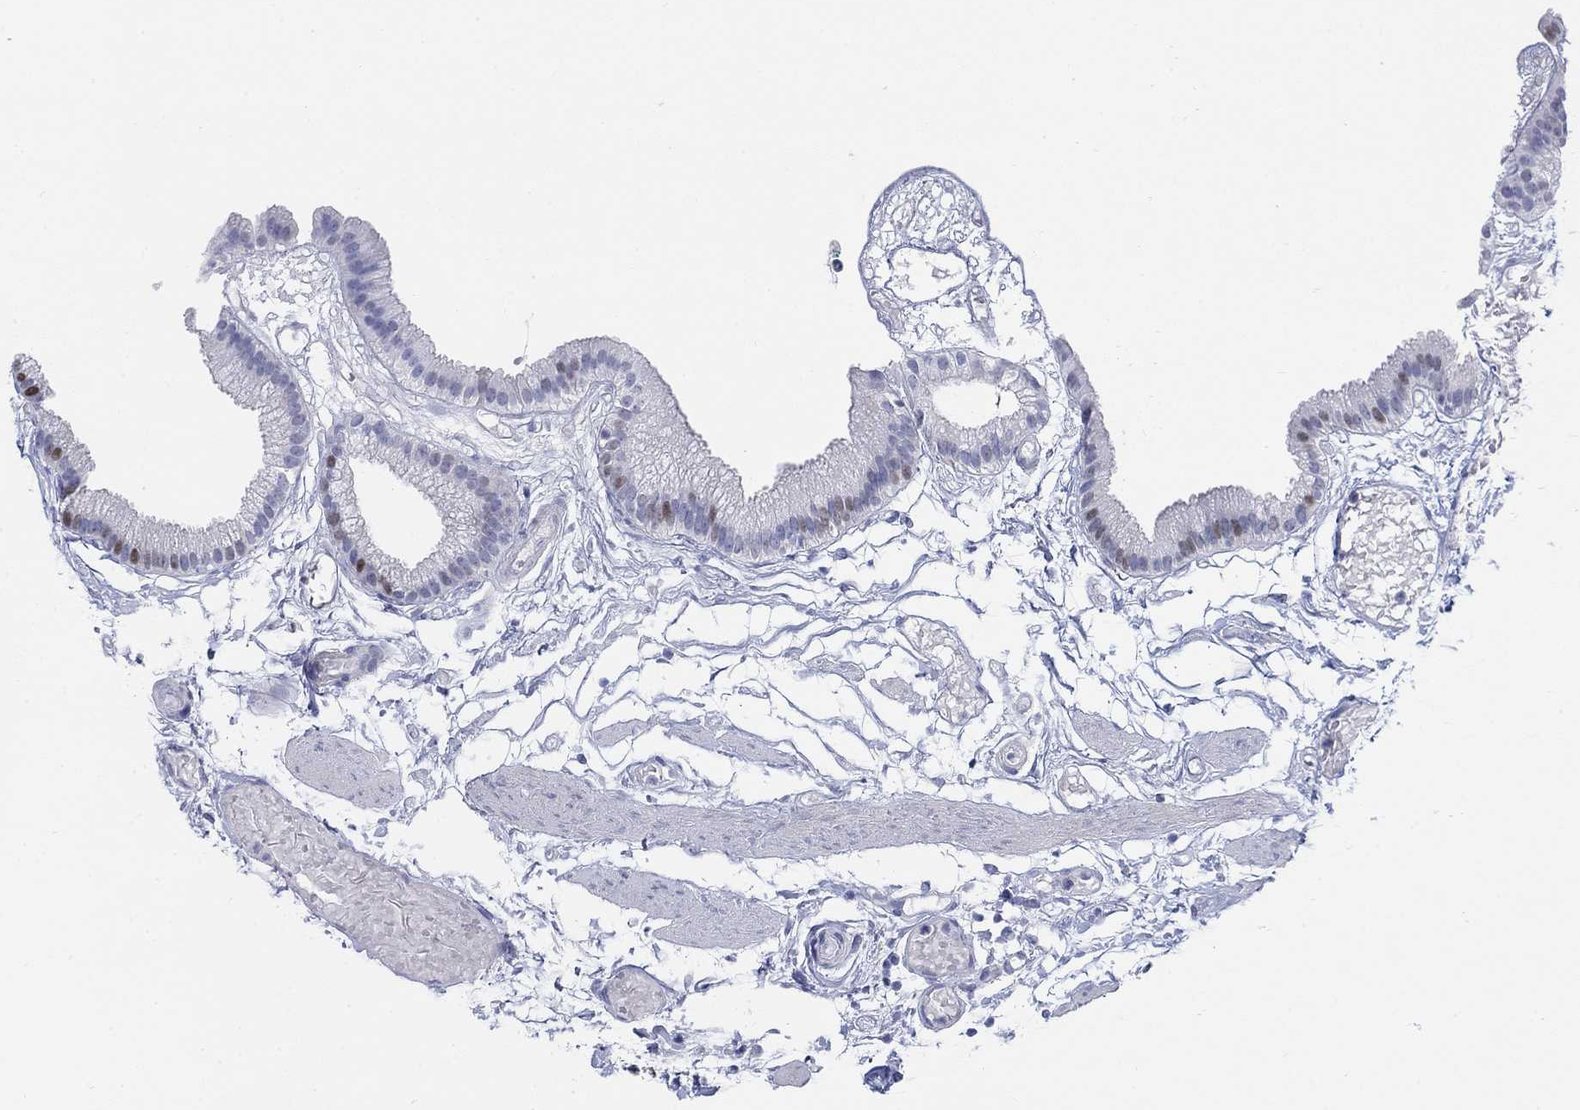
{"staining": {"intensity": "moderate", "quantity": "<25%", "location": "nuclear"}, "tissue": "gallbladder", "cell_type": "Glandular cells", "image_type": "normal", "snomed": [{"axis": "morphology", "description": "Normal tissue, NOS"}, {"axis": "topography", "description": "Gallbladder"}], "caption": "A low amount of moderate nuclear staining is present in approximately <25% of glandular cells in normal gallbladder. Using DAB (brown) and hematoxylin (blue) stains, captured at high magnification using brightfield microscopy.", "gene": "MYO3A", "patient": {"sex": "female", "age": 45}}